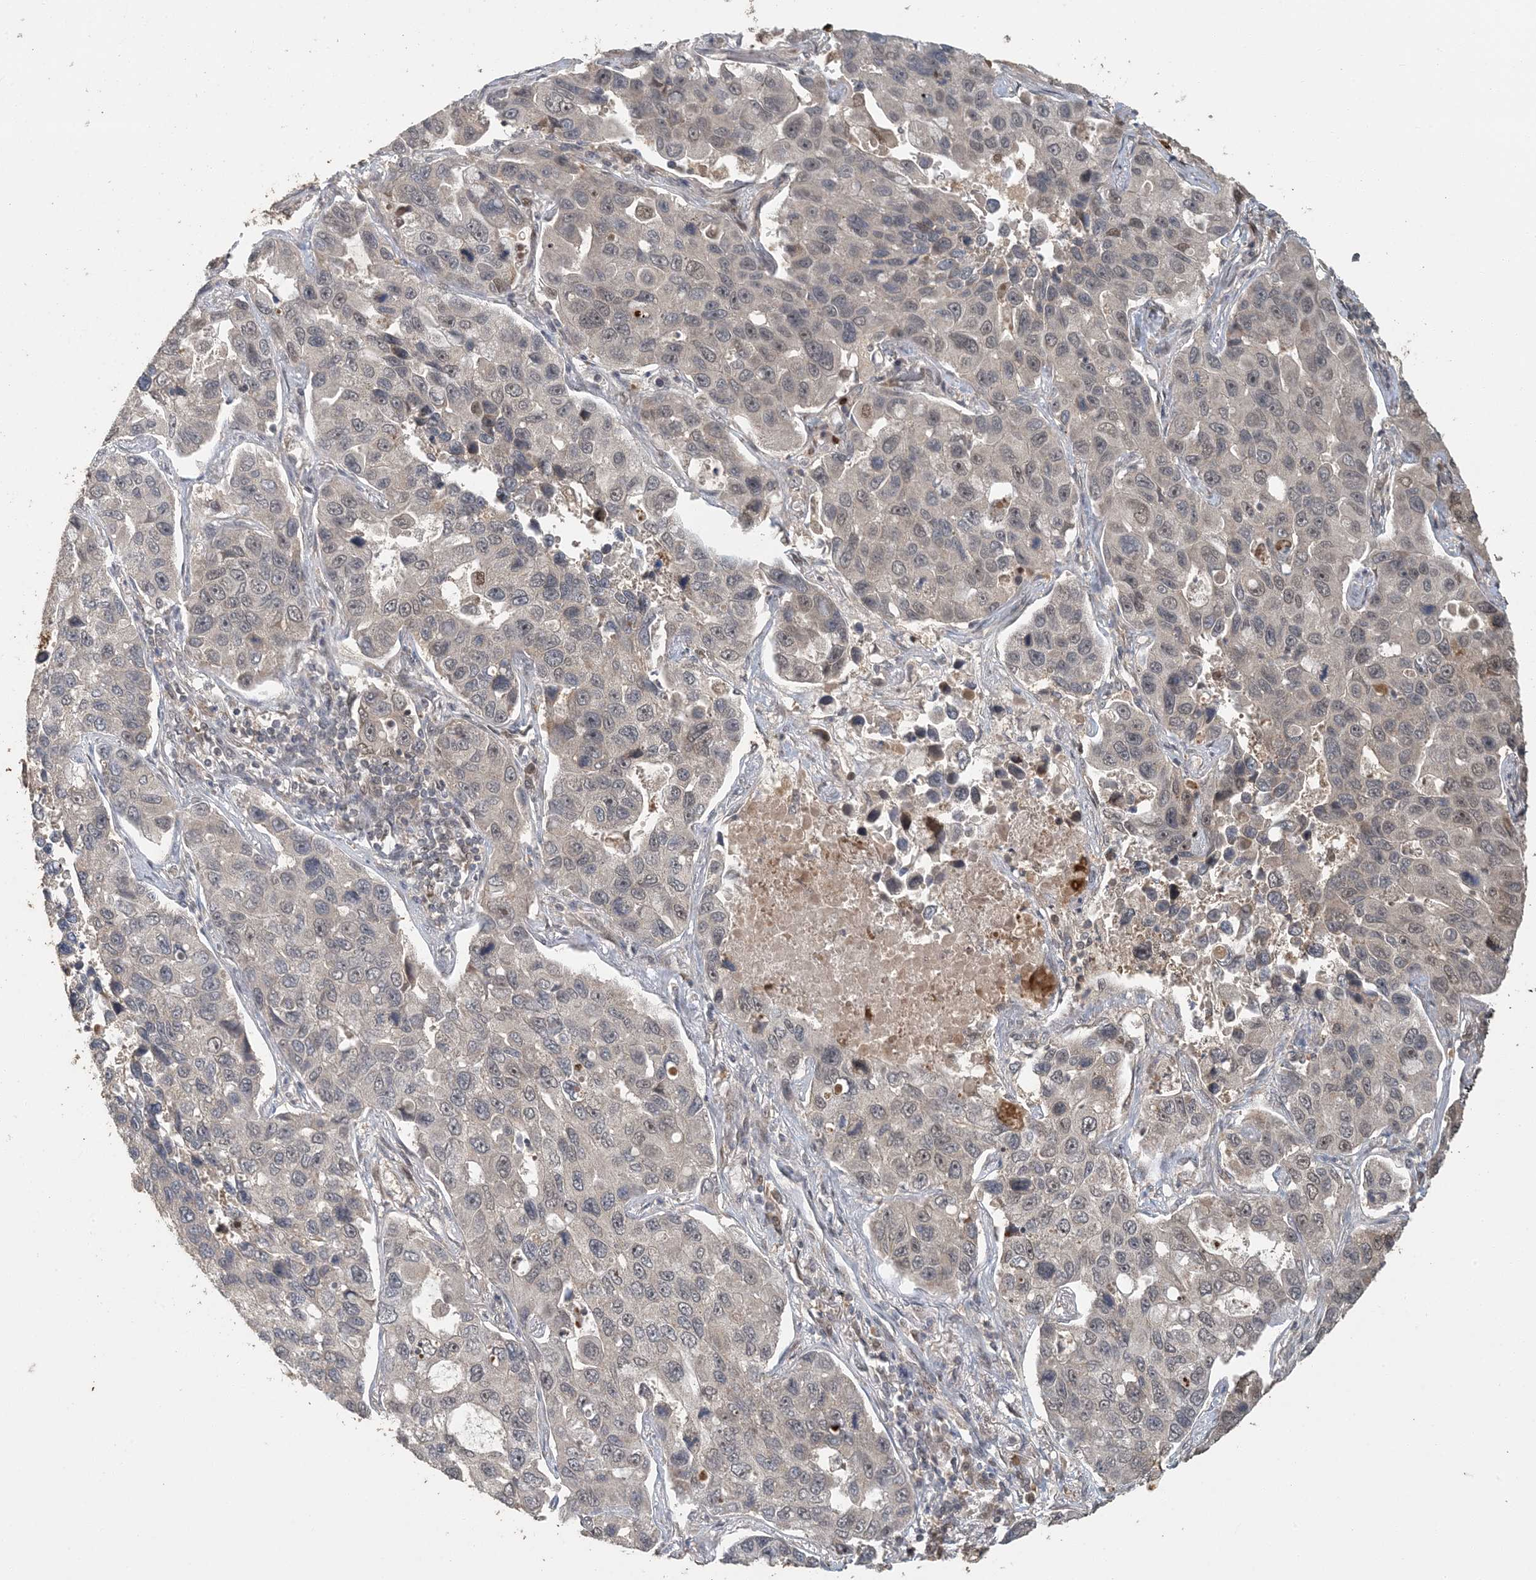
{"staining": {"intensity": "moderate", "quantity": "<25%", "location": "nuclear"}, "tissue": "lung cancer", "cell_type": "Tumor cells", "image_type": "cancer", "snomed": [{"axis": "morphology", "description": "Adenocarcinoma, NOS"}, {"axis": "topography", "description": "Lung"}], "caption": "Immunohistochemical staining of lung adenocarcinoma exhibits moderate nuclear protein positivity in approximately <25% of tumor cells. (DAB IHC, brown staining for protein, blue staining for nuclei).", "gene": "ATP13A2", "patient": {"sex": "male", "age": 64}}